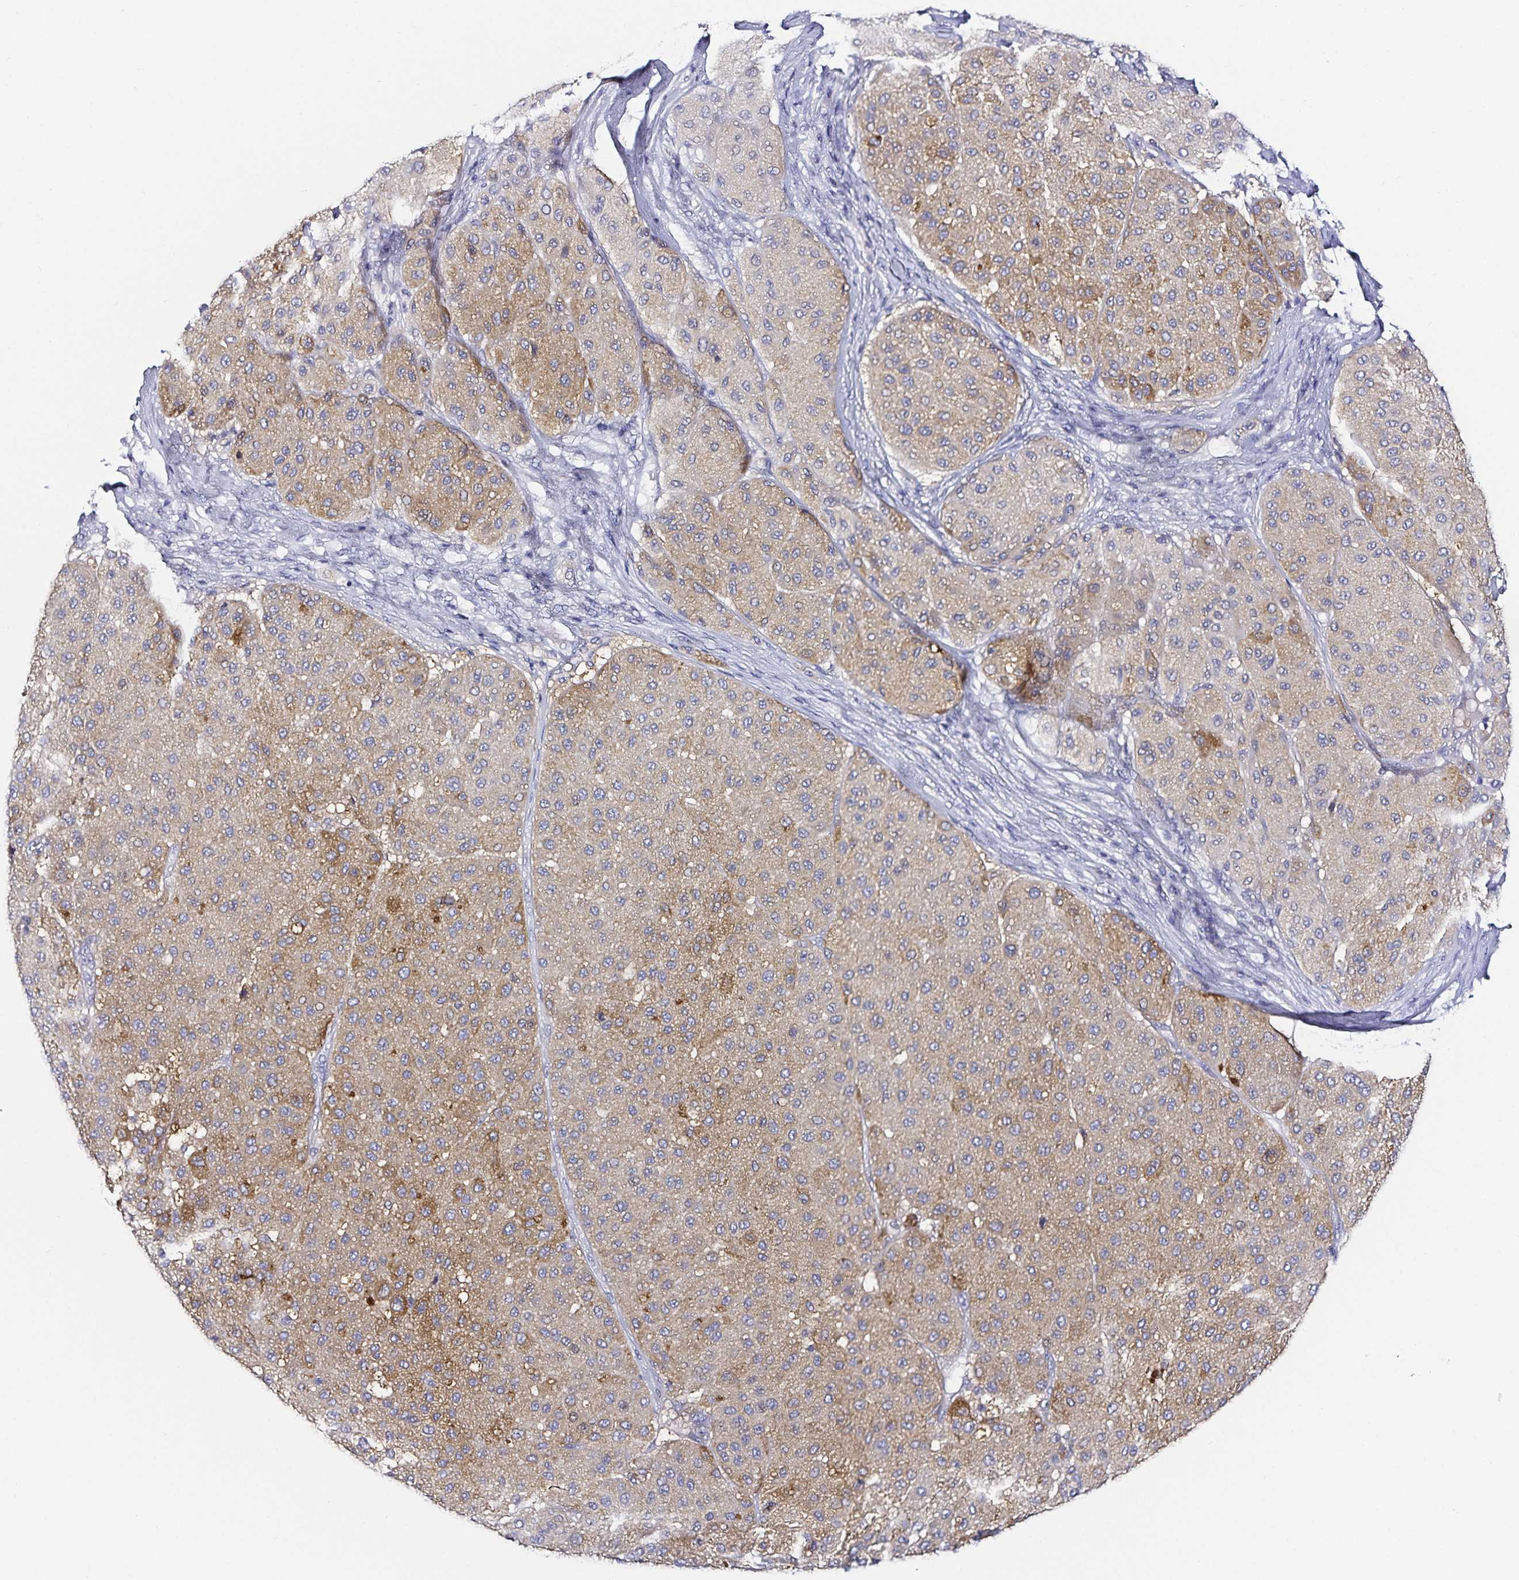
{"staining": {"intensity": "weak", "quantity": "25%-75%", "location": "cytoplasmic/membranous"}, "tissue": "melanoma", "cell_type": "Tumor cells", "image_type": "cancer", "snomed": [{"axis": "morphology", "description": "Malignant melanoma, Metastatic site"}, {"axis": "topography", "description": "Smooth muscle"}], "caption": "This is a micrograph of immunohistochemistry (IHC) staining of melanoma, which shows weak positivity in the cytoplasmic/membranous of tumor cells.", "gene": "TSPAN7", "patient": {"sex": "male", "age": 41}}